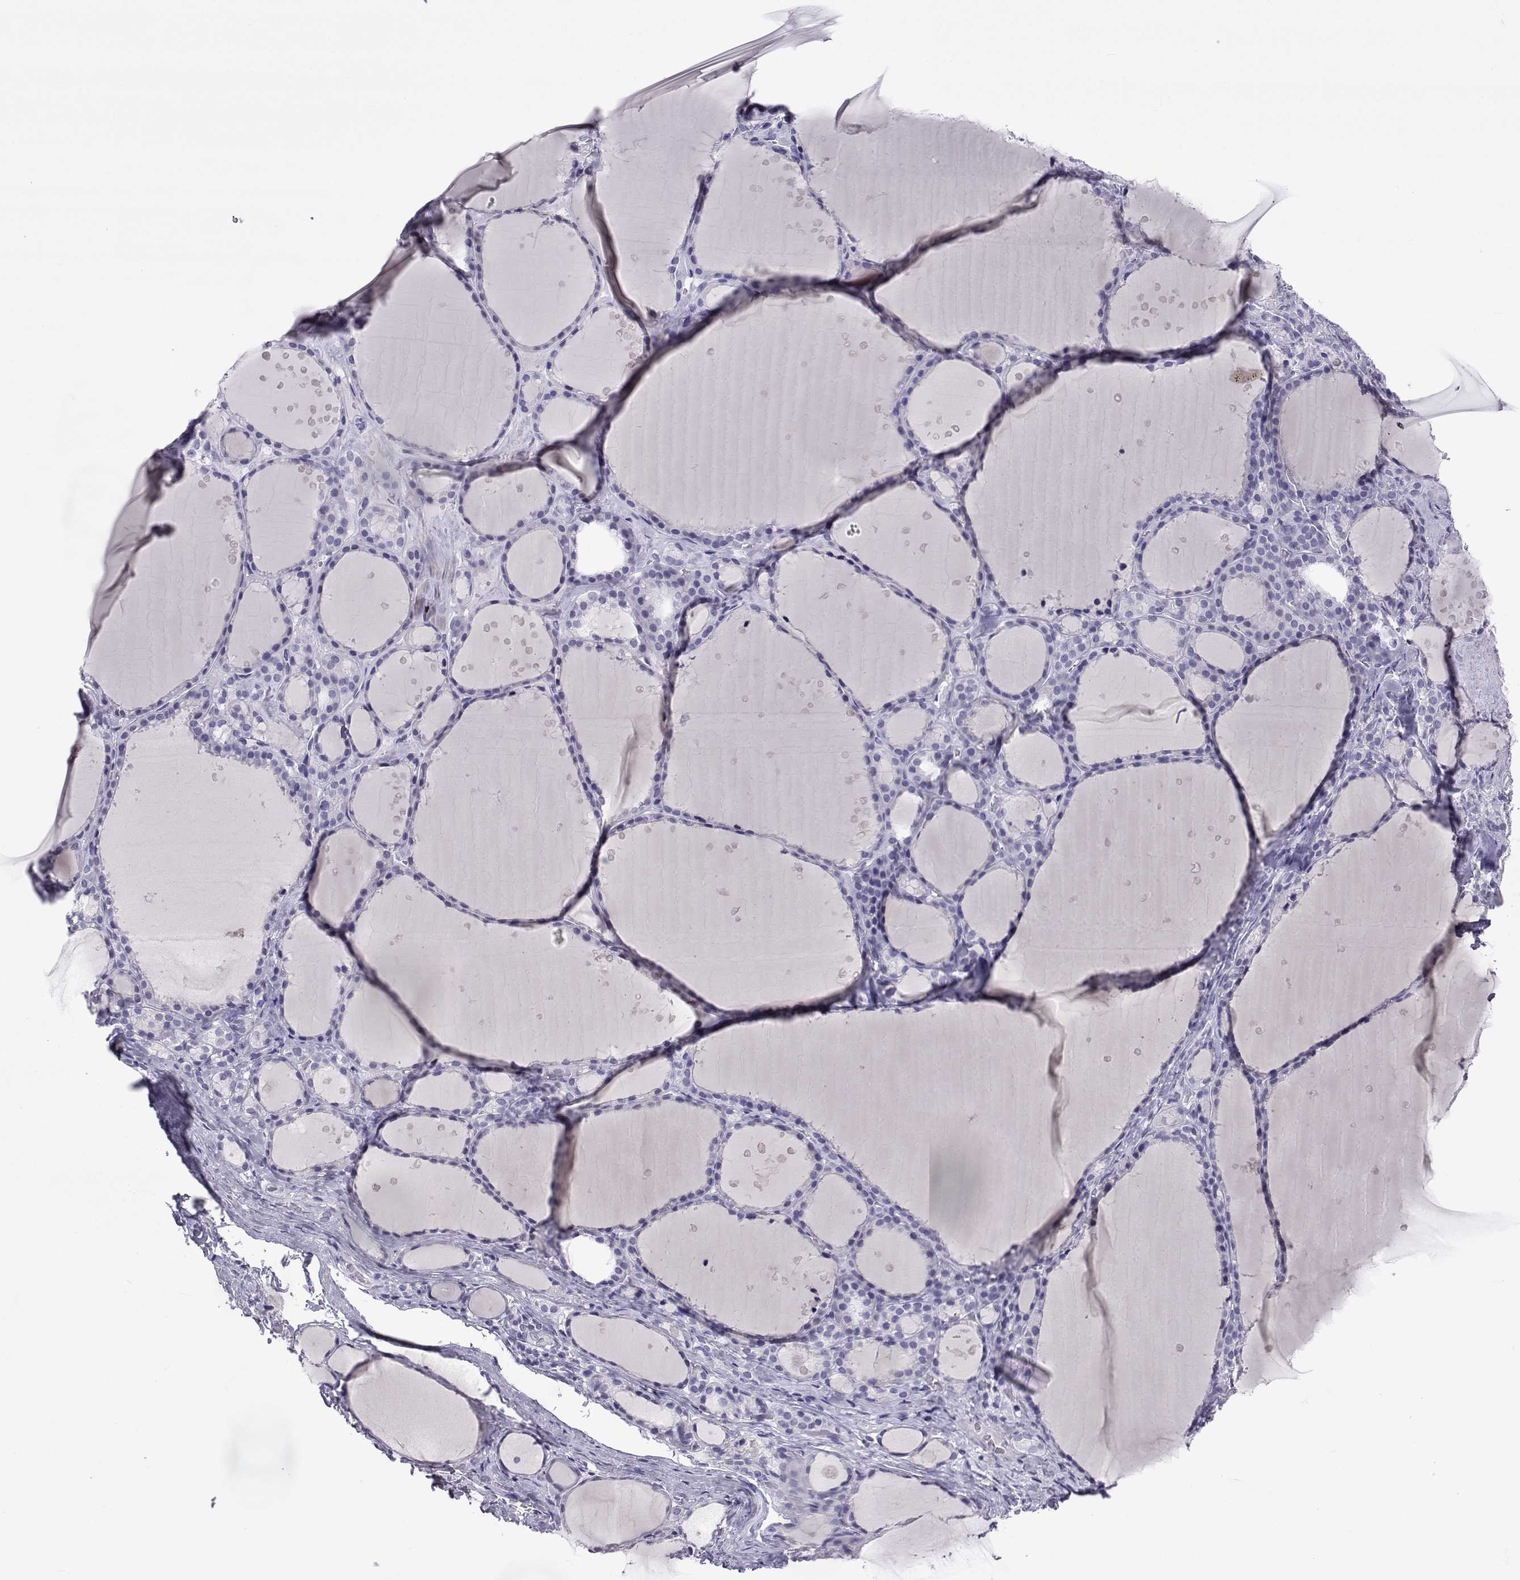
{"staining": {"intensity": "negative", "quantity": "none", "location": "none"}, "tissue": "thyroid gland", "cell_type": "Glandular cells", "image_type": "normal", "snomed": [{"axis": "morphology", "description": "Normal tissue, NOS"}, {"axis": "topography", "description": "Thyroid gland"}], "caption": "The micrograph shows no significant expression in glandular cells of thyroid gland.", "gene": "ACTL7A", "patient": {"sex": "male", "age": 68}}